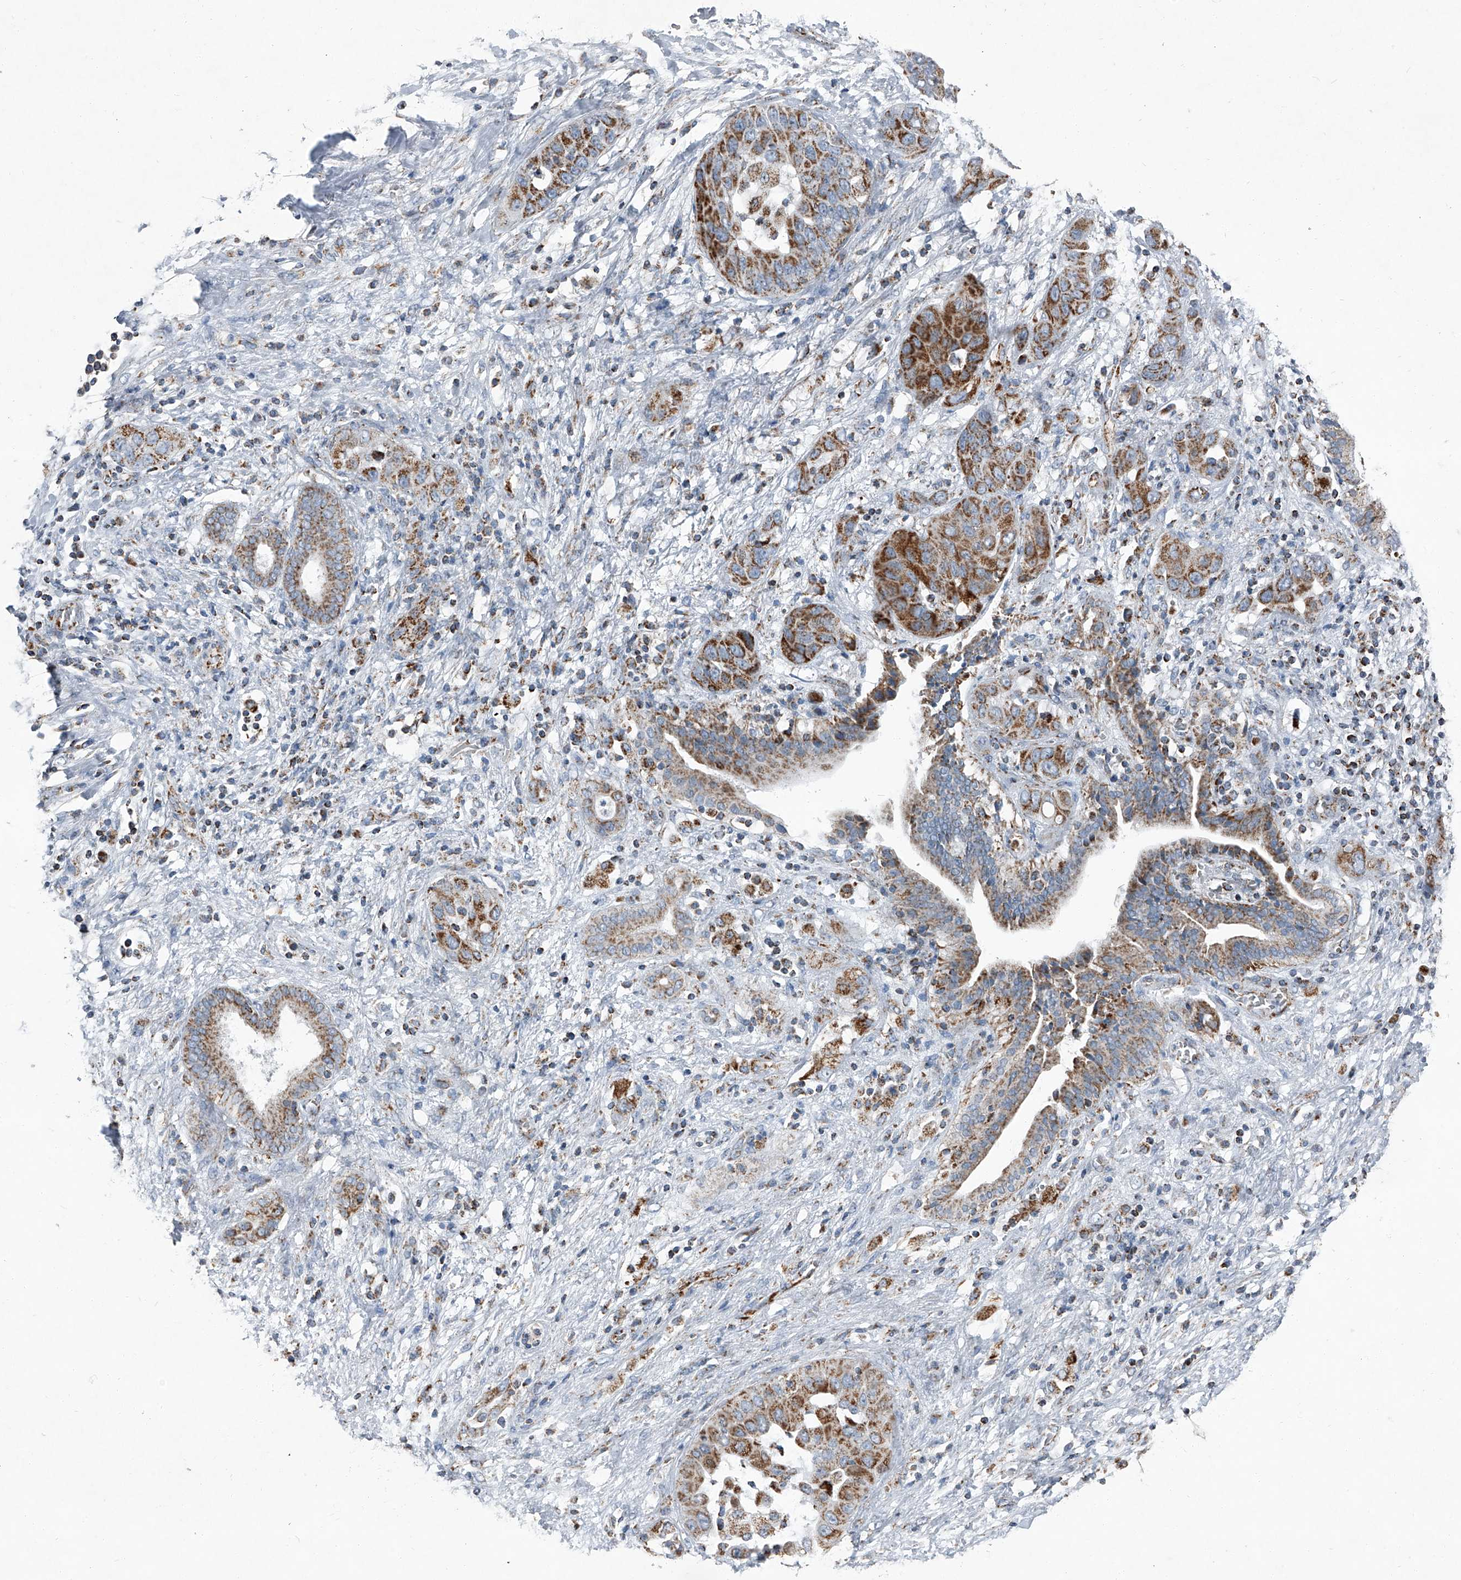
{"staining": {"intensity": "moderate", "quantity": ">75%", "location": "cytoplasmic/membranous"}, "tissue": "liver cancer", "cell_type": "Tumor cells", "image_type": "cancer", "snomed": [{"axis": "morphology", "description": "Cholangiocarcinoma"}, {"axis": "topography", "description": "Liver"}], "caption": "This is an image of IHC staining of cholangiocarcinoma (liver), which shows moderate expression in the cytoplasmic/membranous of tumor cells.", "gene": "CHRNA7", "patient": {"sex": "female", "age": 52}}